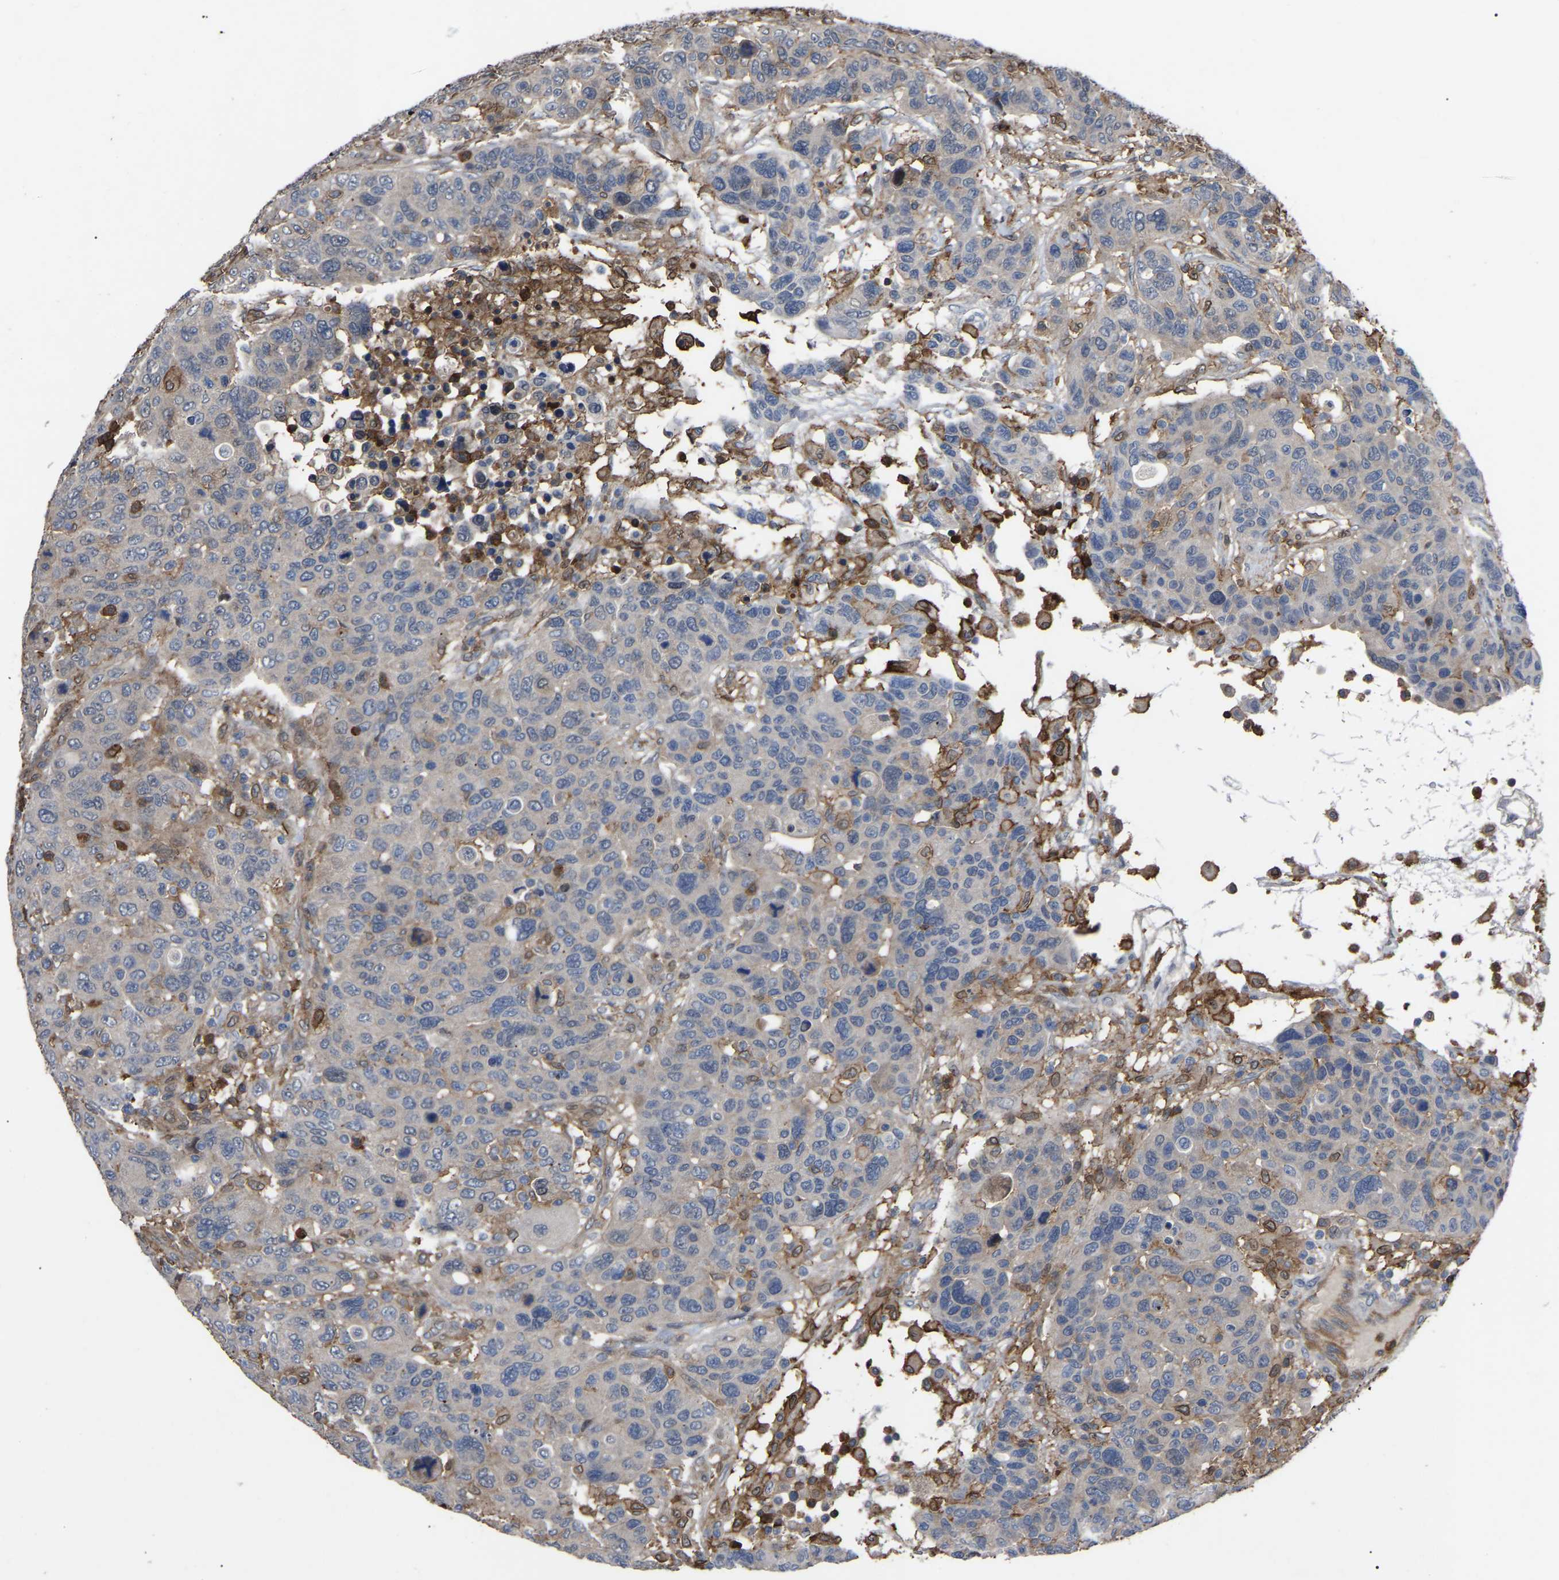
{"staining": {"intensity": "negative", "quantity": "none", "location": "none"}, "tissue": "breast cancer", "cell_type": "Tumor cells", "image_type": "cancer", "snomed": [{"axis": "morphology", "description": "Duct carcinoma"}, {"axis": "topography", "description": "Breast"}], "caption": "This is a micrograph of IHC staining of breast cancer, which shows no expression in tumor cells.", "gene": "CIT", "patient": {"sex": "female", "age": 37}}